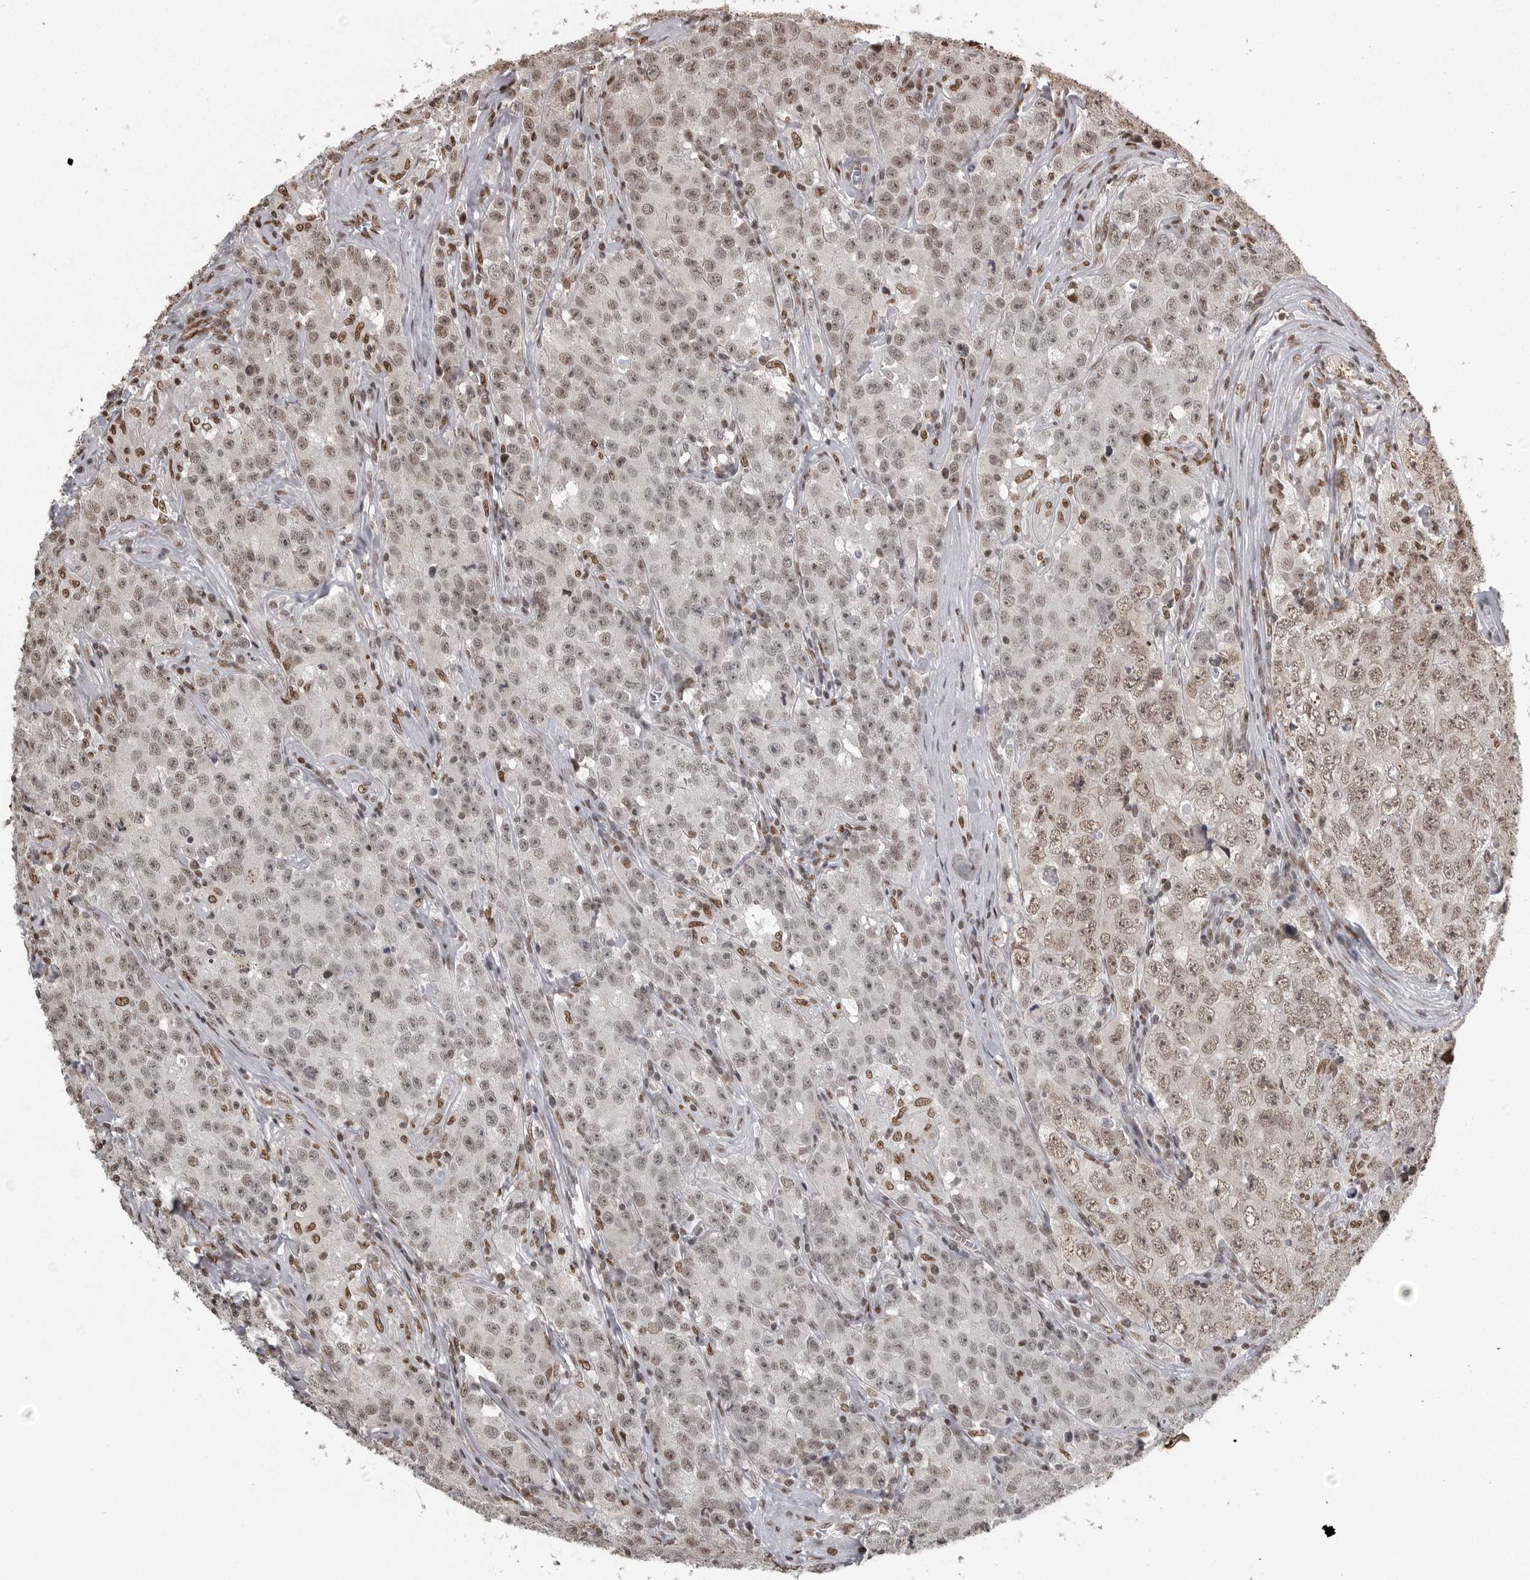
{"staining": {"intensity": "weak", "quantity": ">75%", "location": "nuclear"}, "tissue": "testis cancer", "cell_type": "Tumor cells", "image_type": "cancer", "snomed": [{"axis": "morphology", "description": "Seminoma, NOS"}, {"axis": "morphology", "description": "Carcinoma, Embryonal, NOS"}, {"axis": "topography", "description": "Testis"}], "caption": "Embryonal carcinoma (testis) stained for a protein demonstrates weak nuclear positivity in tumor cells.", "gene": "YAF2", "patient": {"sex": "male", "age": 43}}